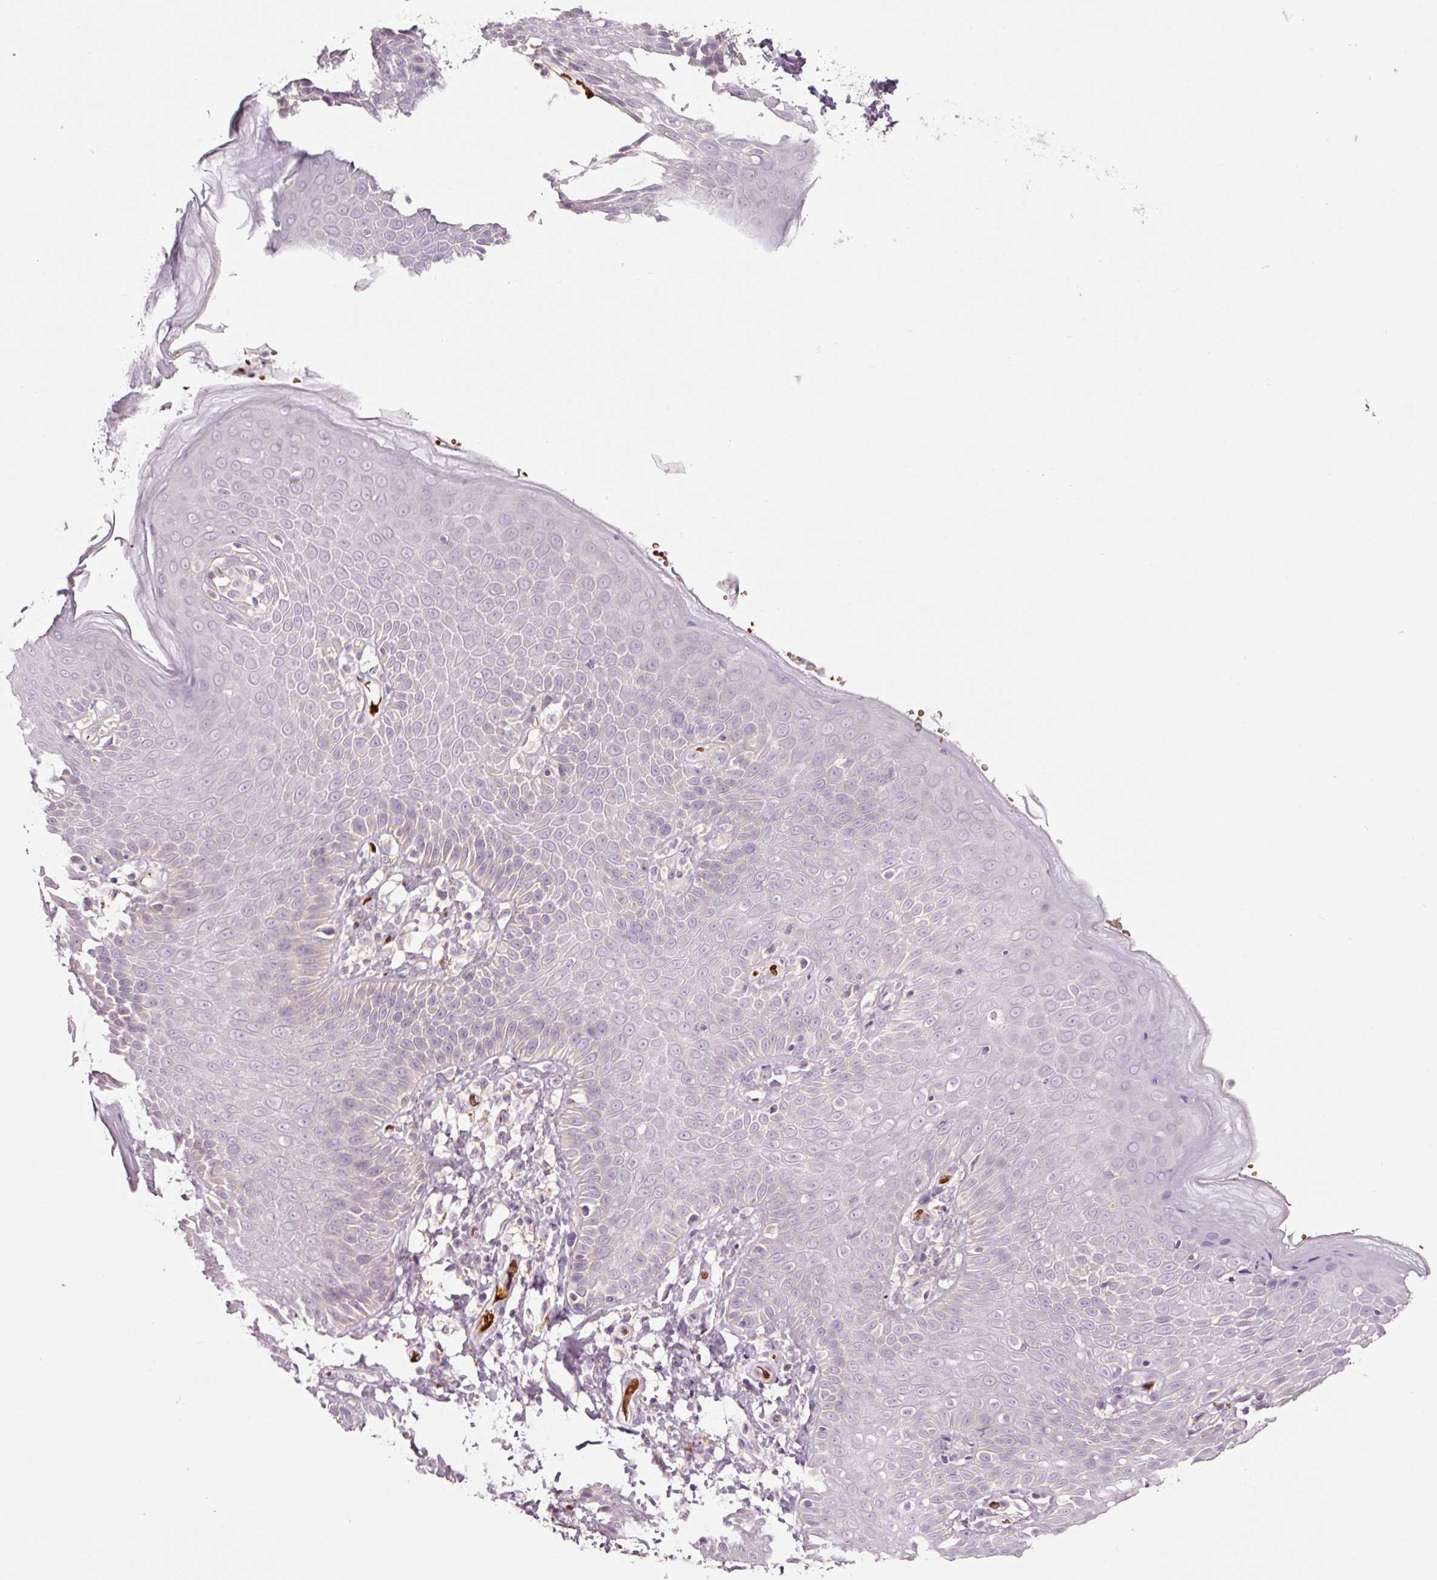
{"staining": {"intensity": "negative", "quantity": "none", "location": "none"}, "tissue": "skin", "cell_type": "Epidermal cells", "image_type": "normal", "snomed": [{"axis": "morphology", "description": "Normal tissue, NOS"}, {"axis": "topography", "description": "Peripheral nerve tissue"}], "caption": "Epidermal cells show no significant positivity in unremarkable skin. (DAB immunohistochemistry, high magnification).", "gene": "LDHAL6B", "patient": {"sex": "male", "age": 51}}